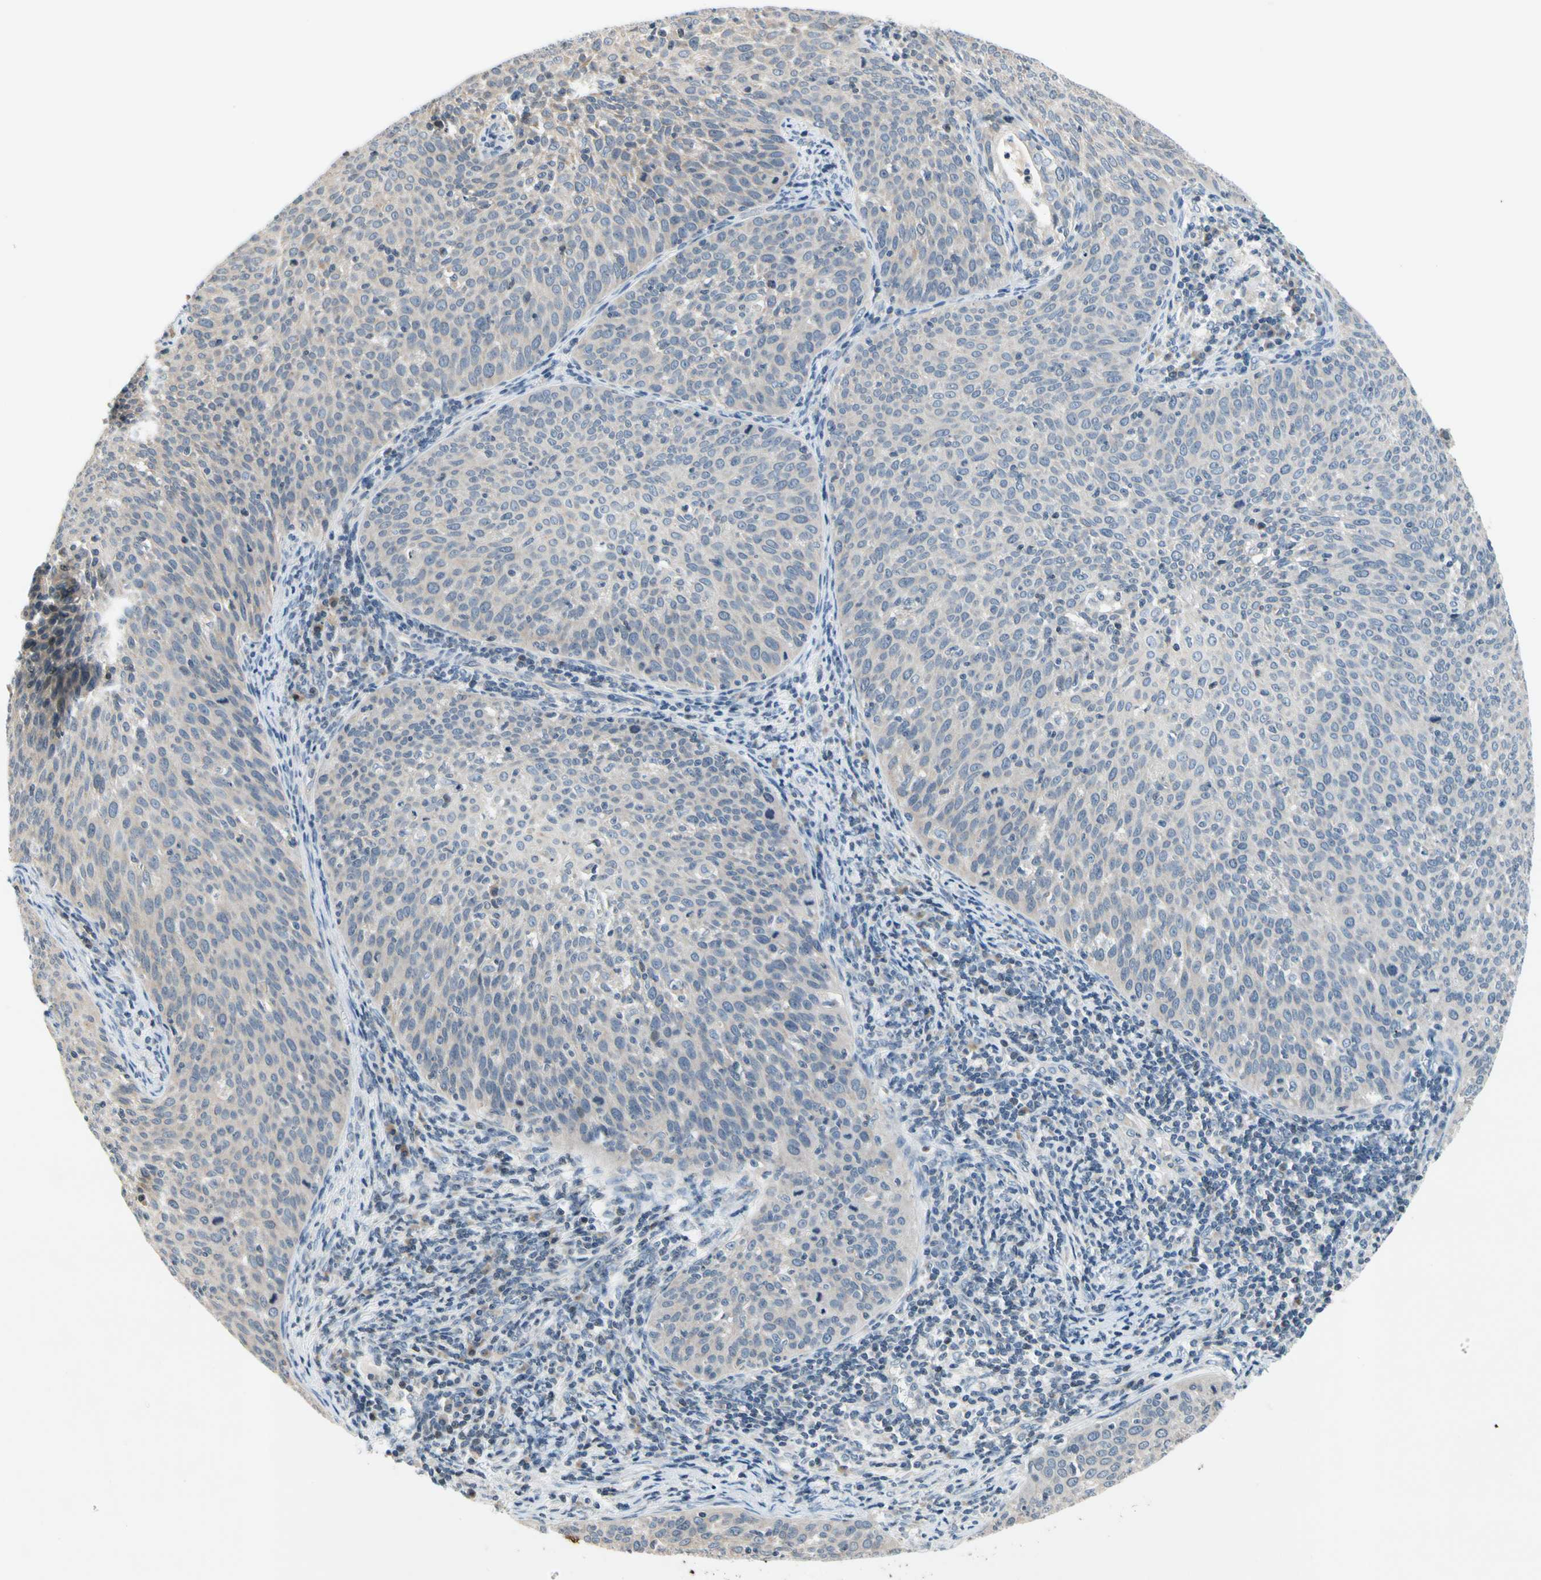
{"staining": {"intensity": "negative", "quantity": "none", "location": "none"}, "tissue": "cervical cancer", "cell_type": "Tumor cells", "image_type": "cancer", "snomed": [{"axis": "morphology", "description": "Squamous cell carcinoma, NOS"}, {"axis": "topography", "description": "Cervix"}], "caption": "This is an IHC image of human squamous cell carcinoma (cervical). There is no staining in tumor cells.", "gene": "SOX30", "patient": {"sex": "female", "age": 38}}